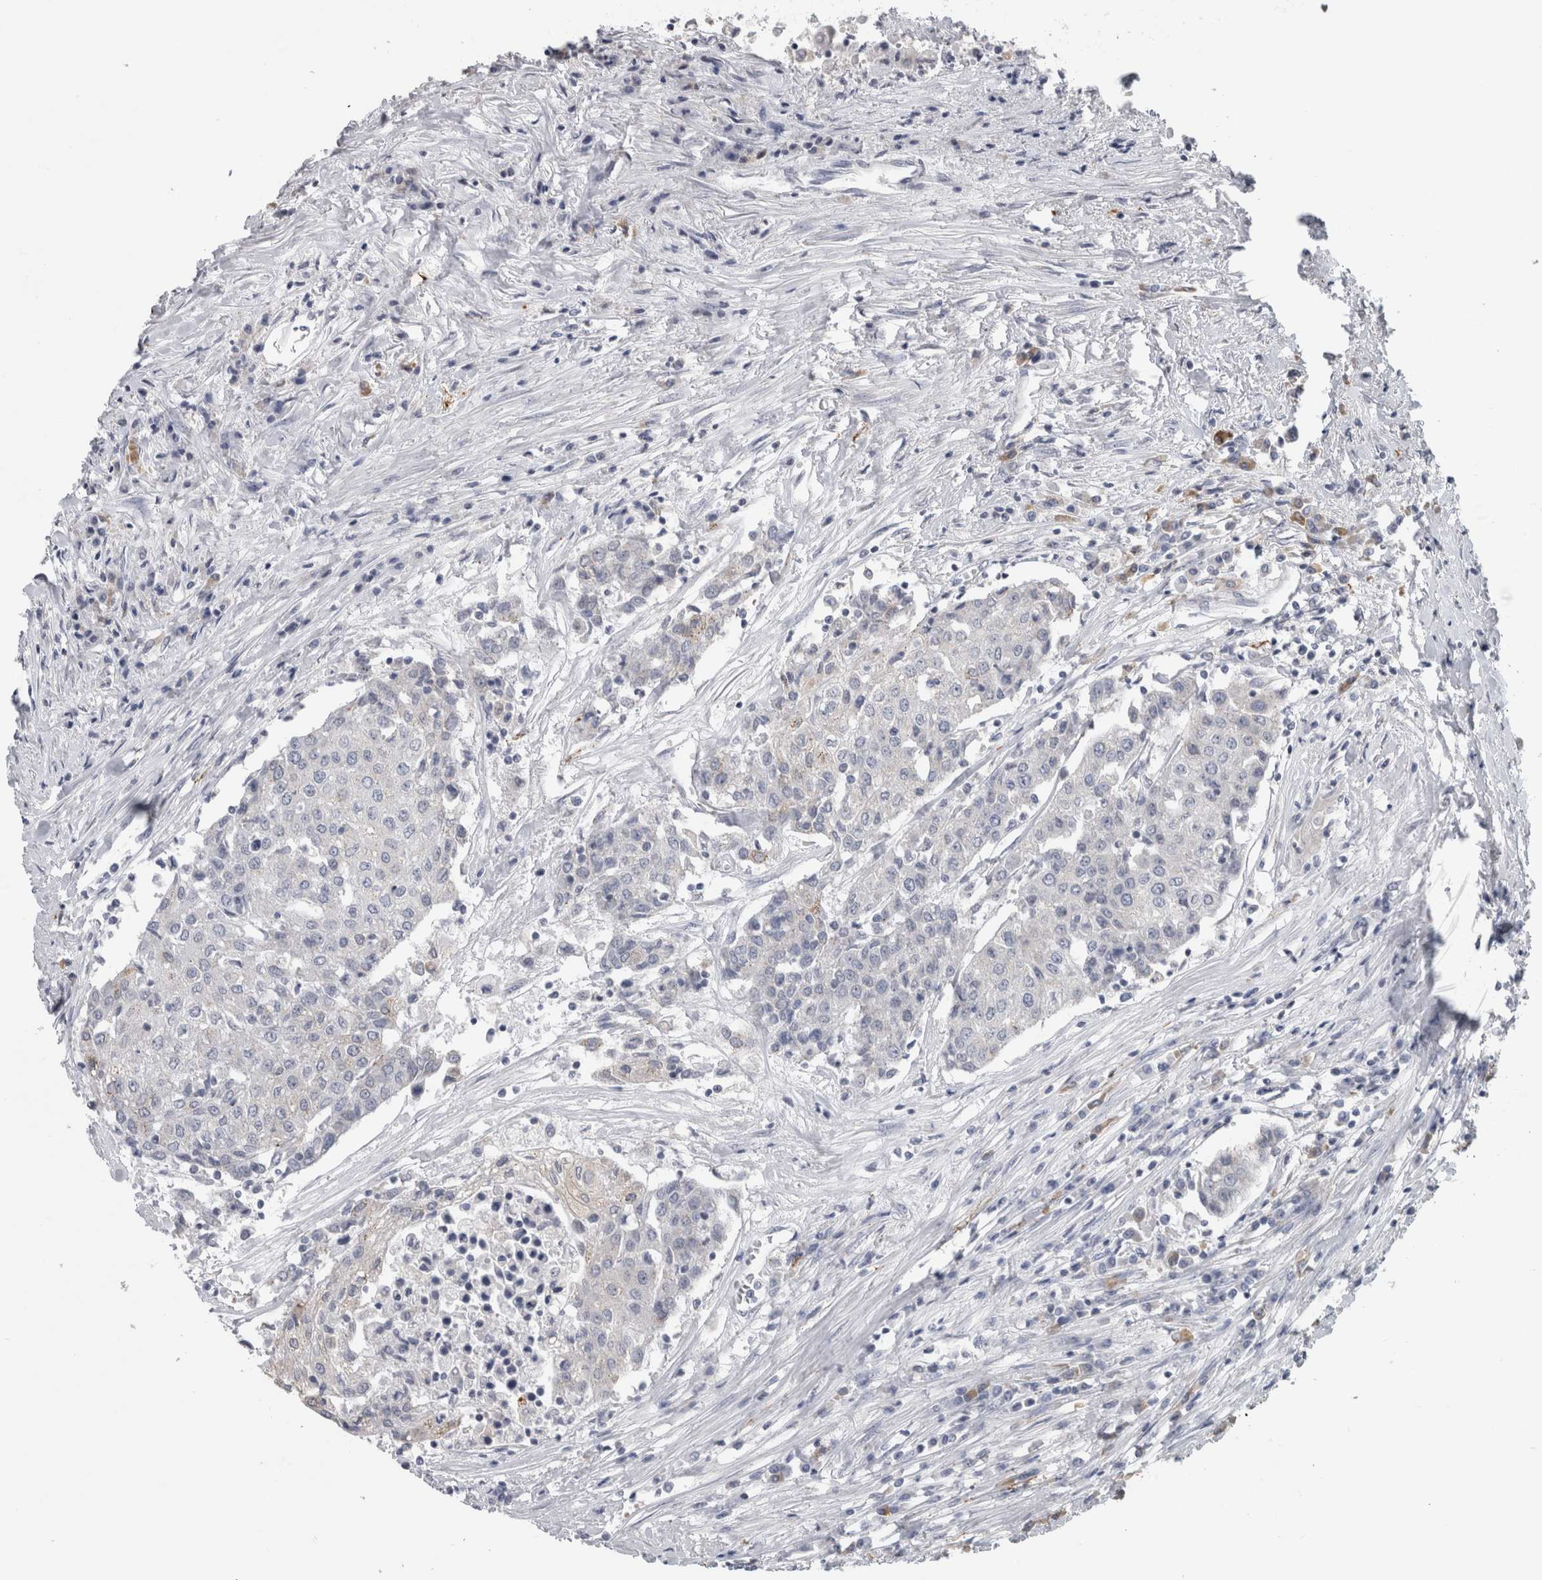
{"staining": {"intensity": "negative", "quantity": "none", "location": "none"}, "tissue": "urothelial cancer", "cell_type": "Tumor cells", "image_type": "cancer", "snomed": [{"axis": "morphology", "description": "Urothelial carcinoma, High grade"}, {"axis": "topography", "description": "Urinary bladder"}], "caption": "Immunohistochemical staining of human urothelial carcinoma (high-grade) shows no significant staining in tumor cells.", "gene": "TMEM242", "patient": {"sex": "female", "age": 85}}